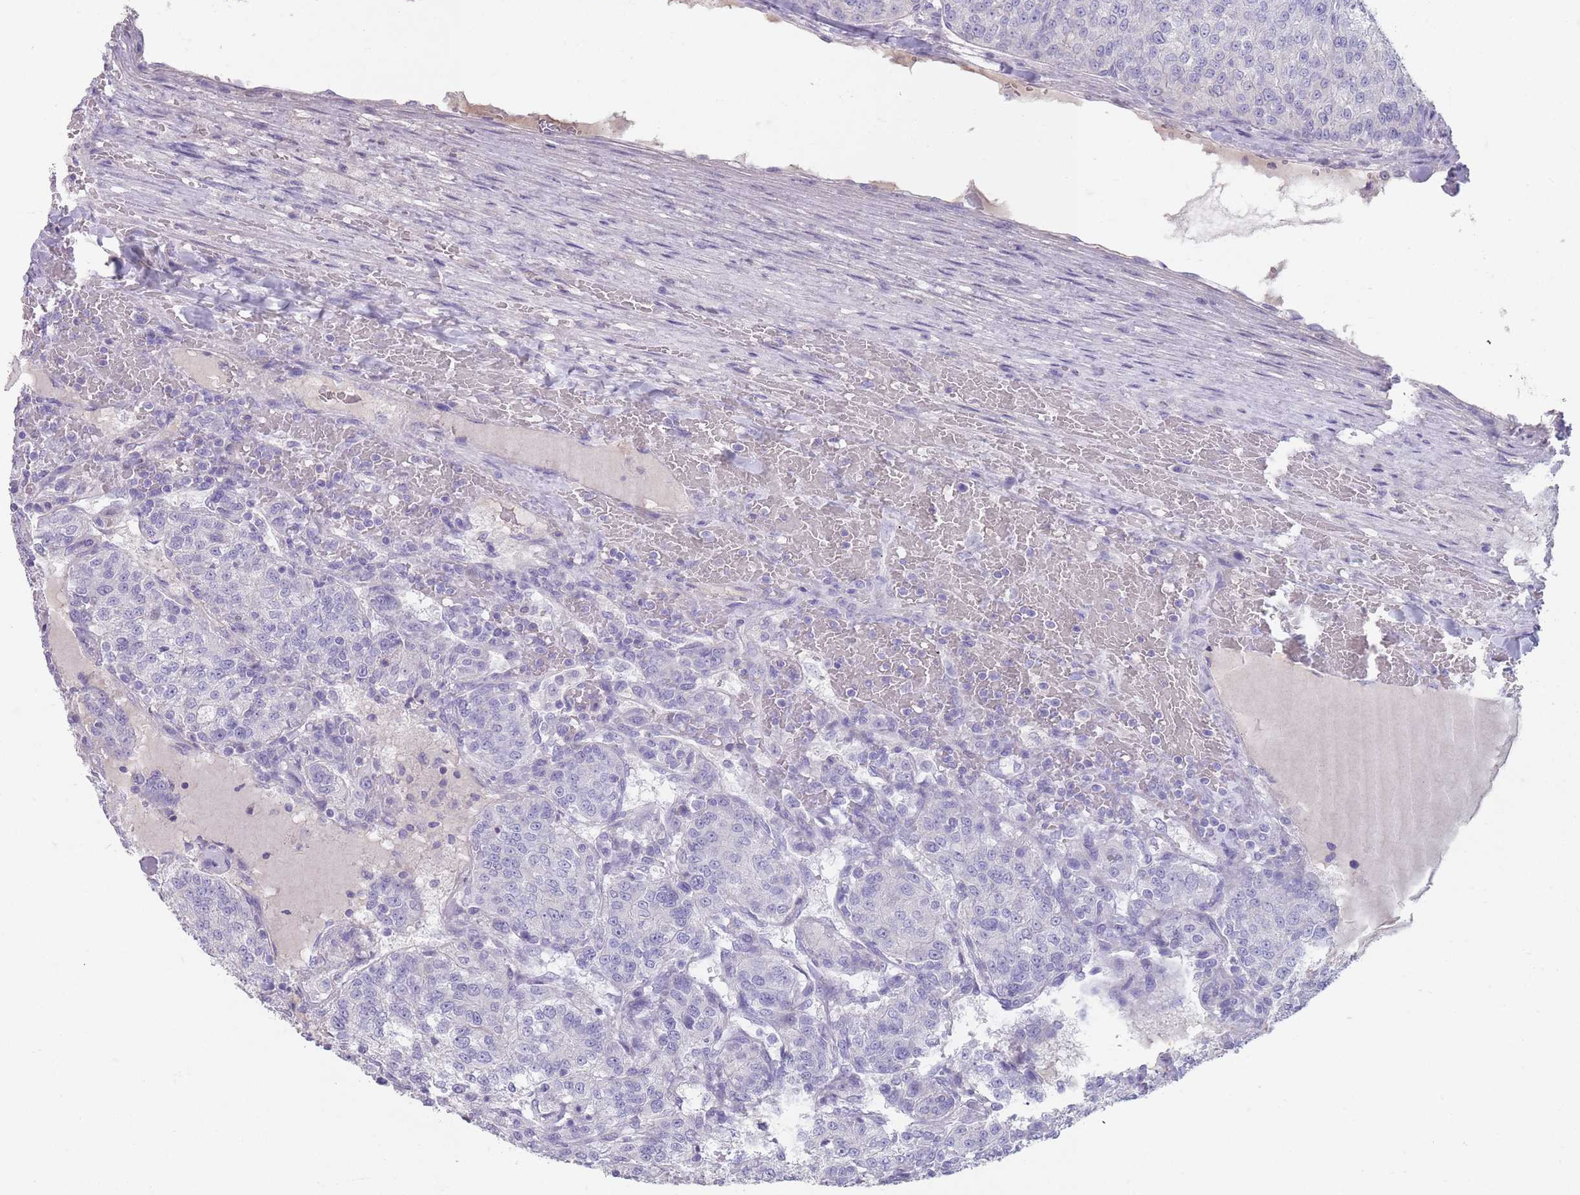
{"staining": {"intensity": "negative", "quantity": "none", "location": "none"}, "tissue": "renal cancer", "cell_type": "Tumor cells", "image_type": "cancer", "snomed": [{"axis": "morphology", "description": "Adenocarcinoma, NOS"}, {"axis": "topography", "description": "Kidney"}], "caption": "This image is of renal cancer stained with immunohistochemistry (IHC) to label a protein in brown with the nuclei are counter-stained blue. There is no staining in tumor cells.", "gene": "RHBG", "patient": {"sex": "female", "age": 63}}